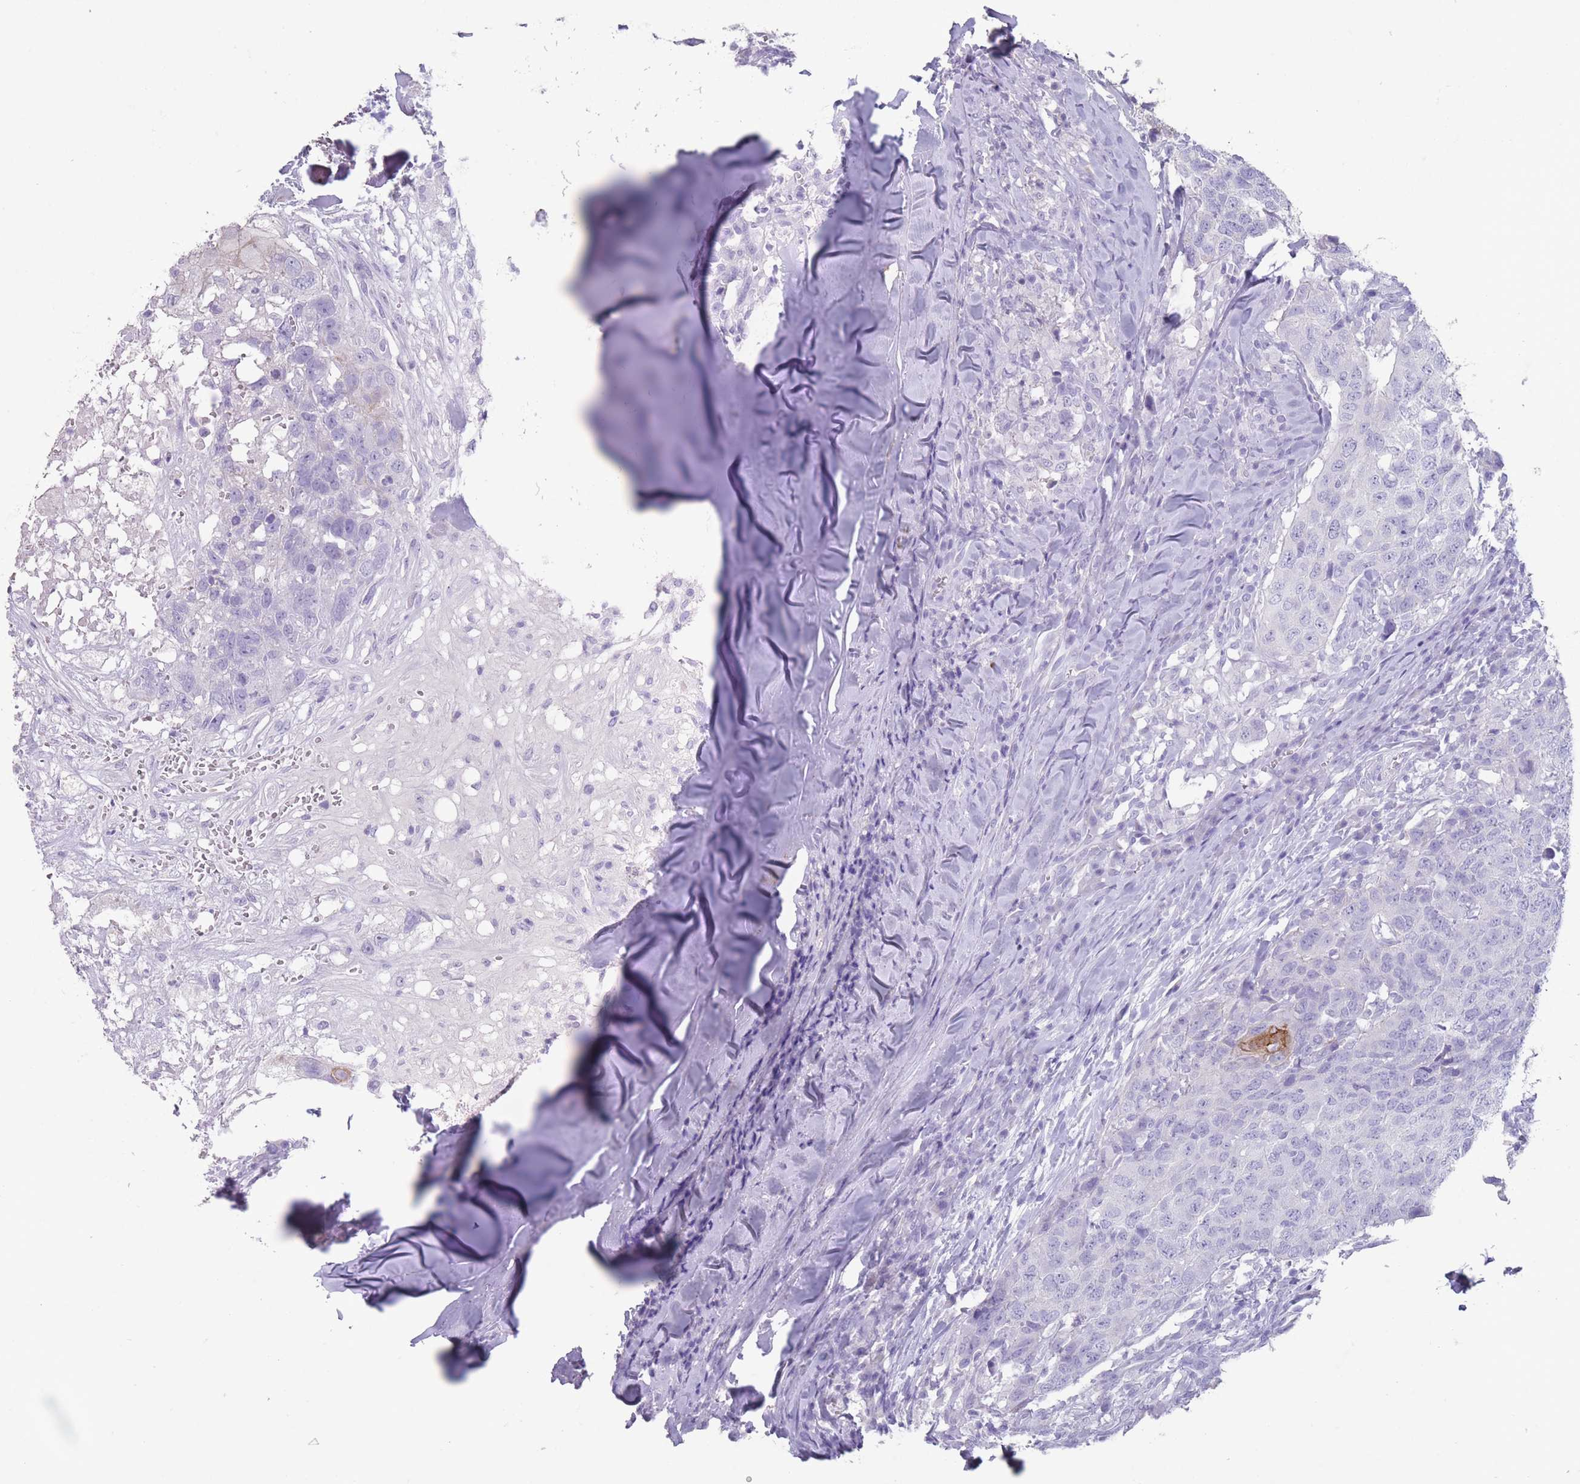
{"staining": {"intensity": "negative", "quantity": "none", "location": "none"}, "tissue": "head and neck cancer", "cell_type": "Tumor cells", "image_type": "cancer", "snomed": [{"axis": "morphology", "description": "Normal tissue, NOS"}, {"axis": "morphology", "description": "Squamous cell carcinoma, NOS"}, {"axis": "topography", "description": "Skeletal muscle"}, {"axis": "topography", "description": "Vascular tissue"}, {"axis": "topography", "description": "Peripheral nerve tissue"}, {"axis": "topography", "description": "Head-Neck"}], "caption": "Tumor cells are negative for brown protein staining in head and neck cancer.", "gene": "RHBG", "patient": {"sex": "male", "age": 66}}